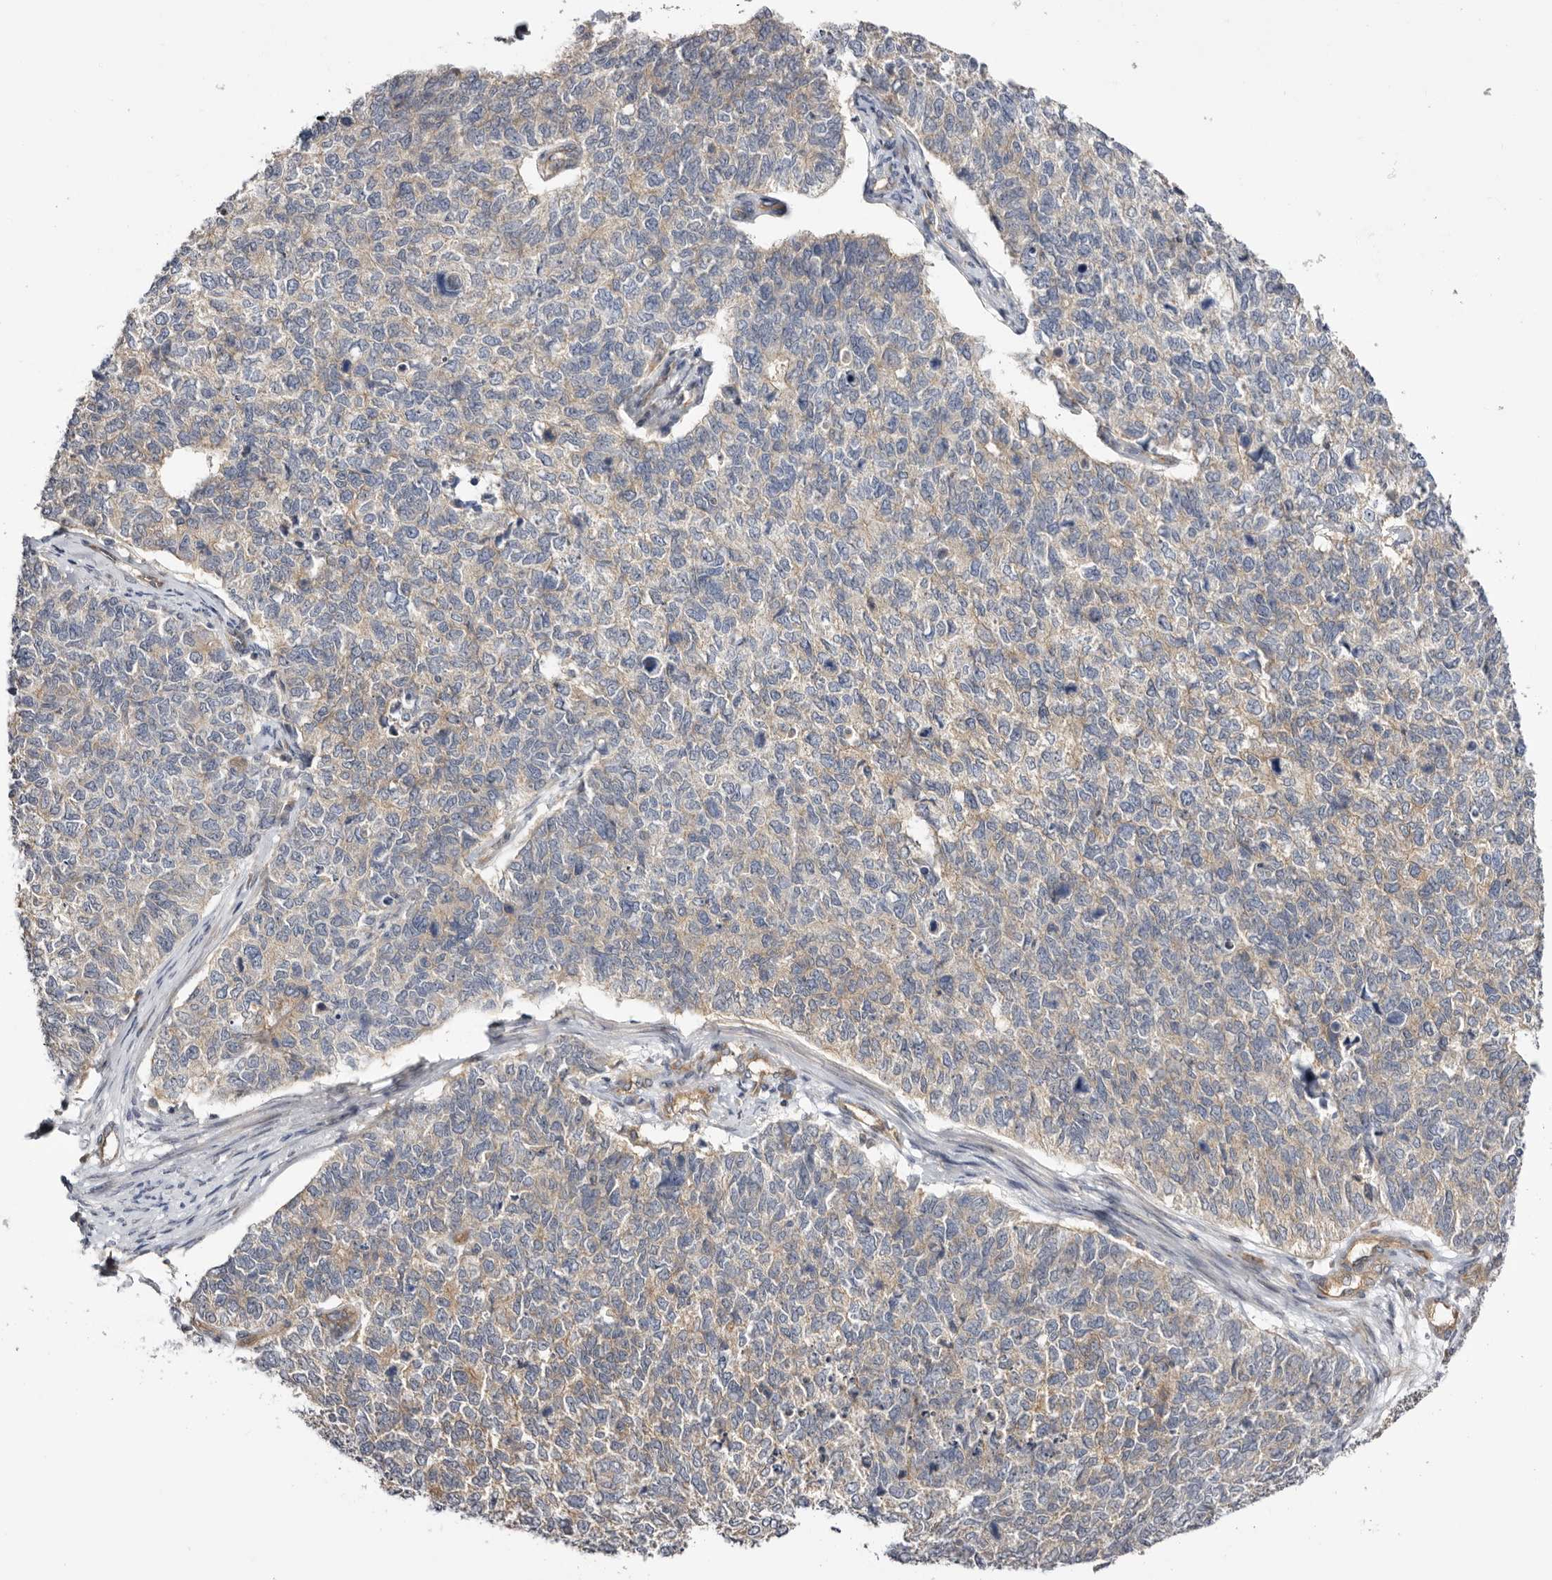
{"staining": {"intensity": "weak", "quantity": "<25%", "location": "cytoplasmic/membranous"}, "tissue": "cervical cancer", "cell_type": "Tumor cells", "image_type": "cancer", "snomed": [{"axis": "morphology", "description": "Squamous cell carcinoma, NOS"}, {"axis": "topography", "description": "Cervix"}], "caption": "Tumor cells show no significant protein positivity in cervical cancer (squamous cell carcinoma).", "gene": "PANK4", "patient": {"sex": "female", "age": 63}}